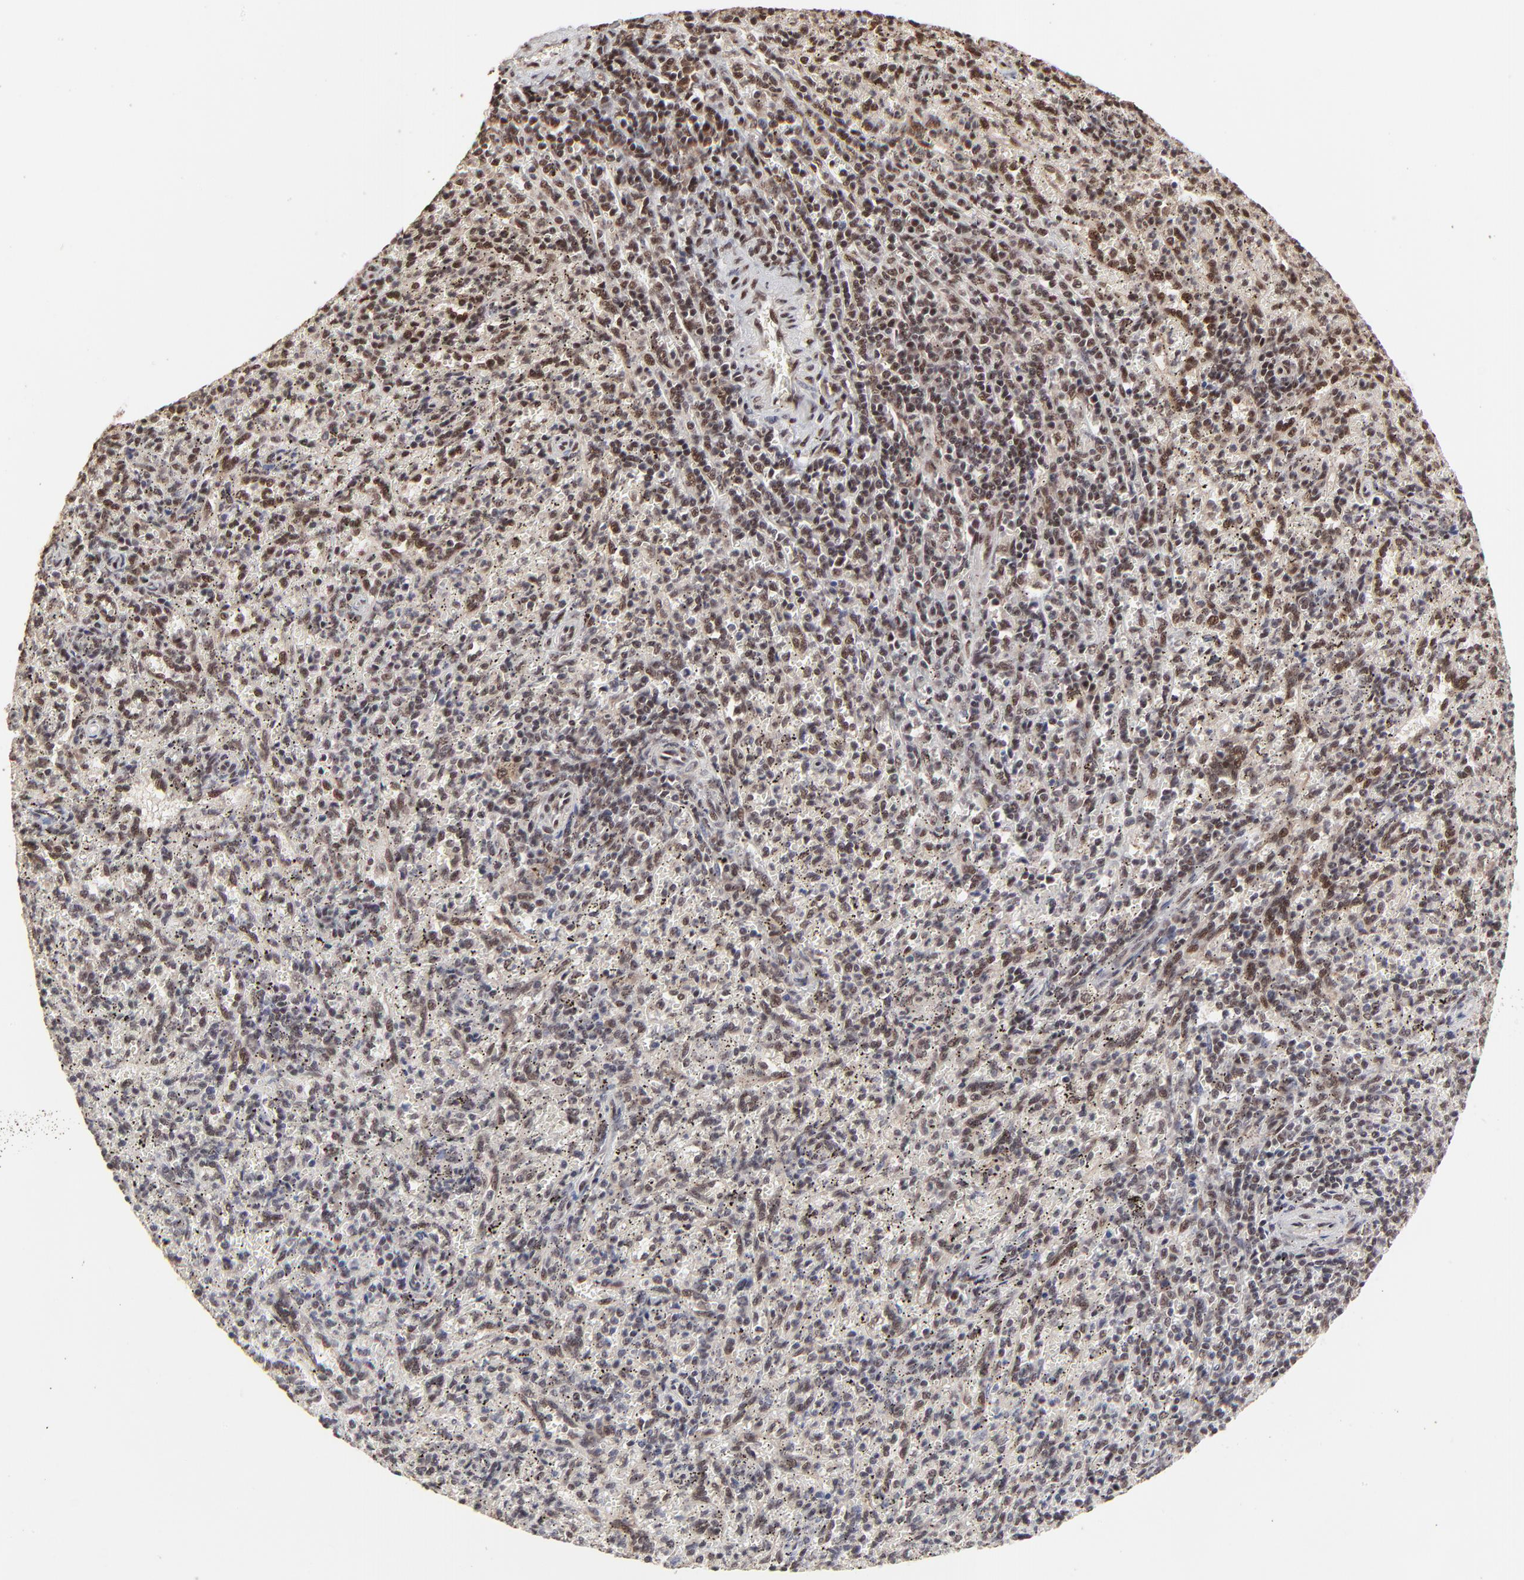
{"staining": {"intensity": "moderate", "quantity": "25%-75%", "location": "nuclear"}, "tissue": "spleen", "cell_type": "Cells in red pulp", "image_type": "normal", "snomed": [{"axis": "morphology", "description": "Normal tissue, NOS"}, {"axis": "topography", "description": "Spleen"}], "caption": "Brown immunohistochemical staining in unremarkable human spleen exhibits moderate nuclear positivity in about 25%-75% of cells in red pulp.", "gene": "RBM22", "patient": {"sex": "female", "age": 10}}